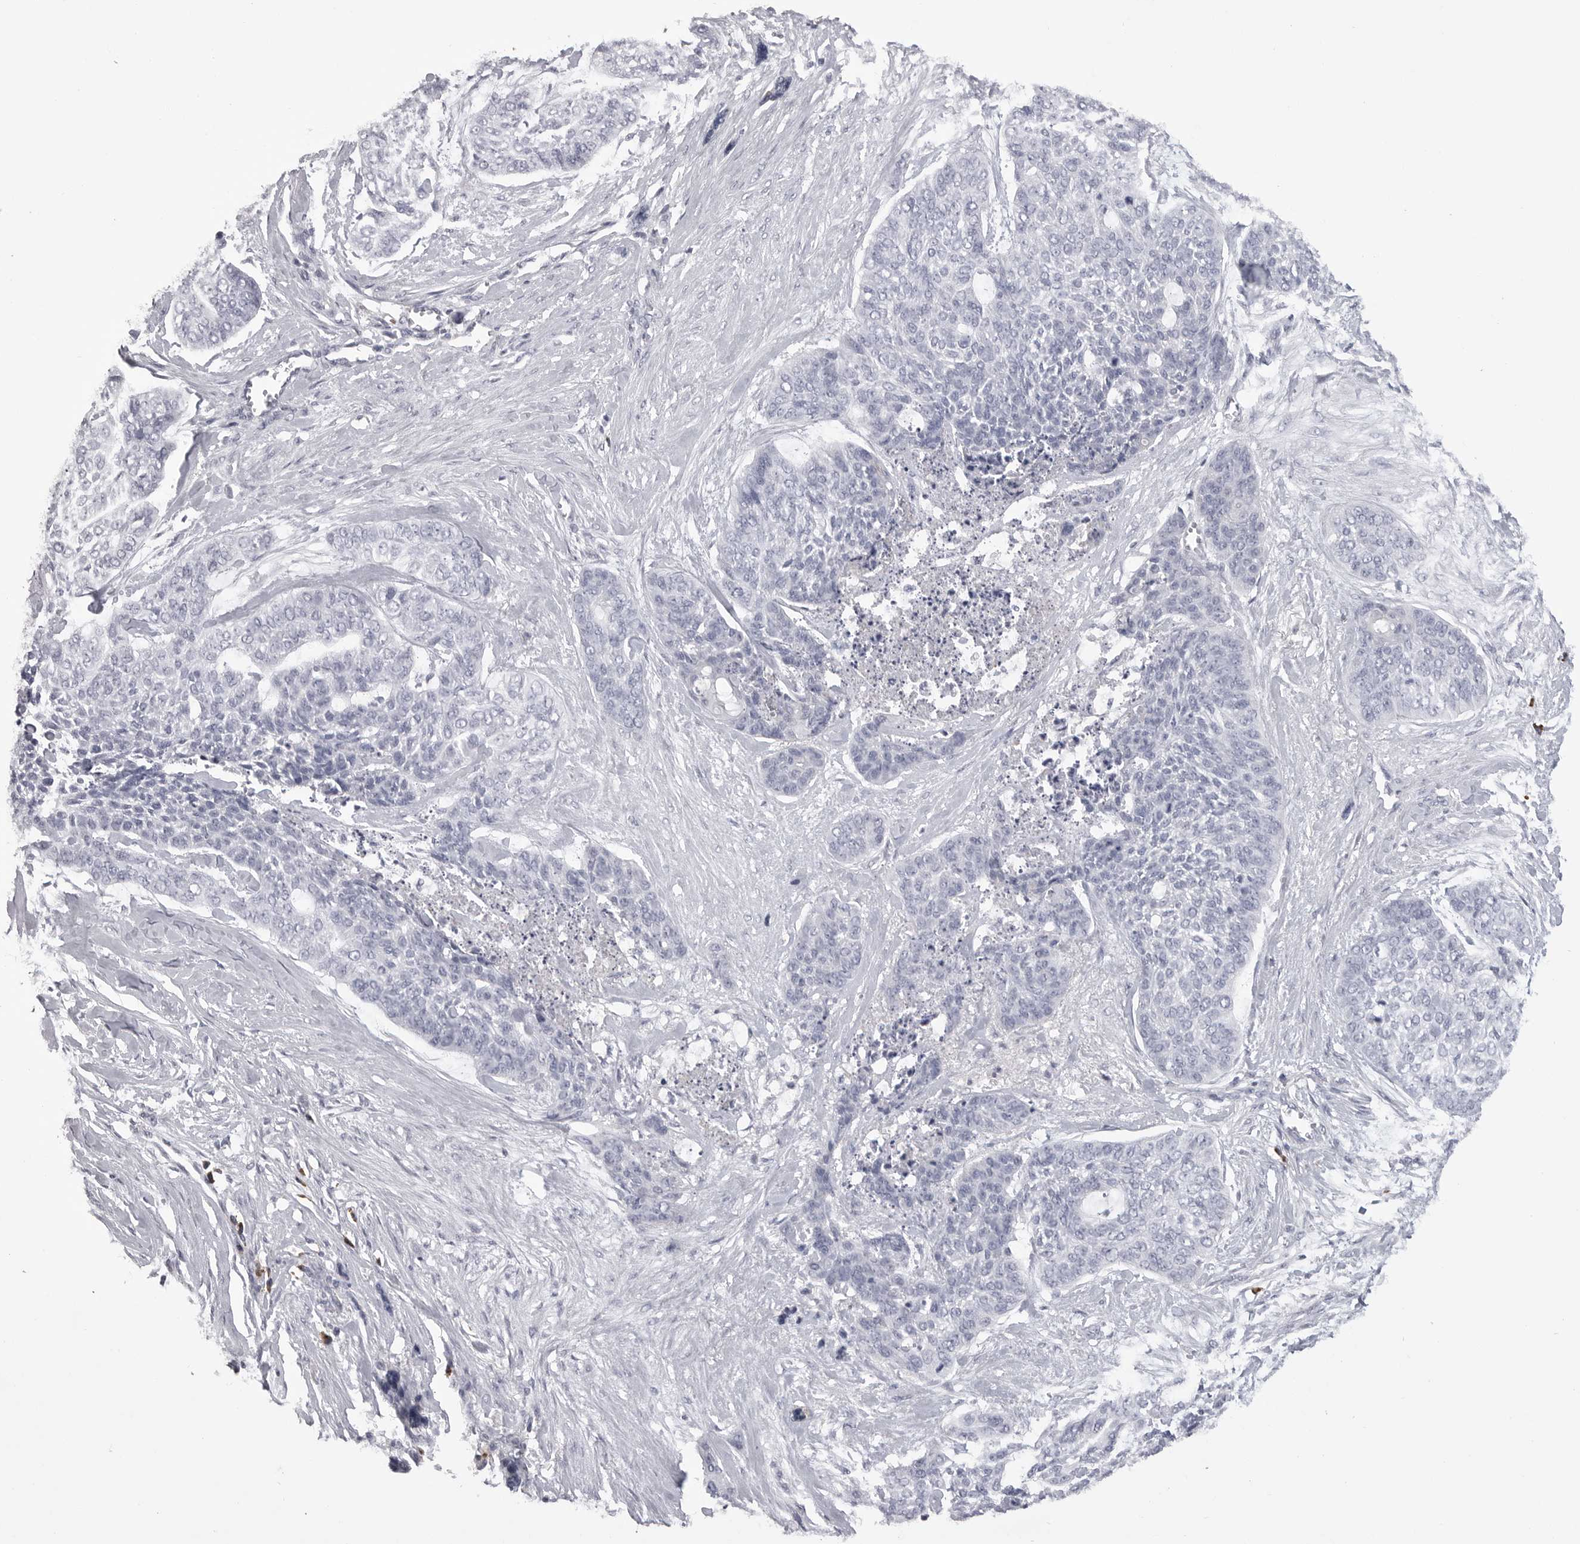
{"staining": {"intensity": "negative", "quantity": "none", "location": "none"}, "tissue": "skin cancer", "cell_type": "Tumor cells", "image_type": "cancer", "snomed": [{"axis": "morphology", "description": "Basal cell carcinoma"}, {"axis": "topography", "description": "Skin"}], "caption": "IHC of basal cell carcinoma (skin) reveals no positivity in tumor cells. Brightfield microscopy of immunohistochemistry (IHC) stained with DAB (brown) and hematoxylin (blue), captured at high magnification.", "gene": "FKBP2", "patient": {"sex": "female", "age": 64}}